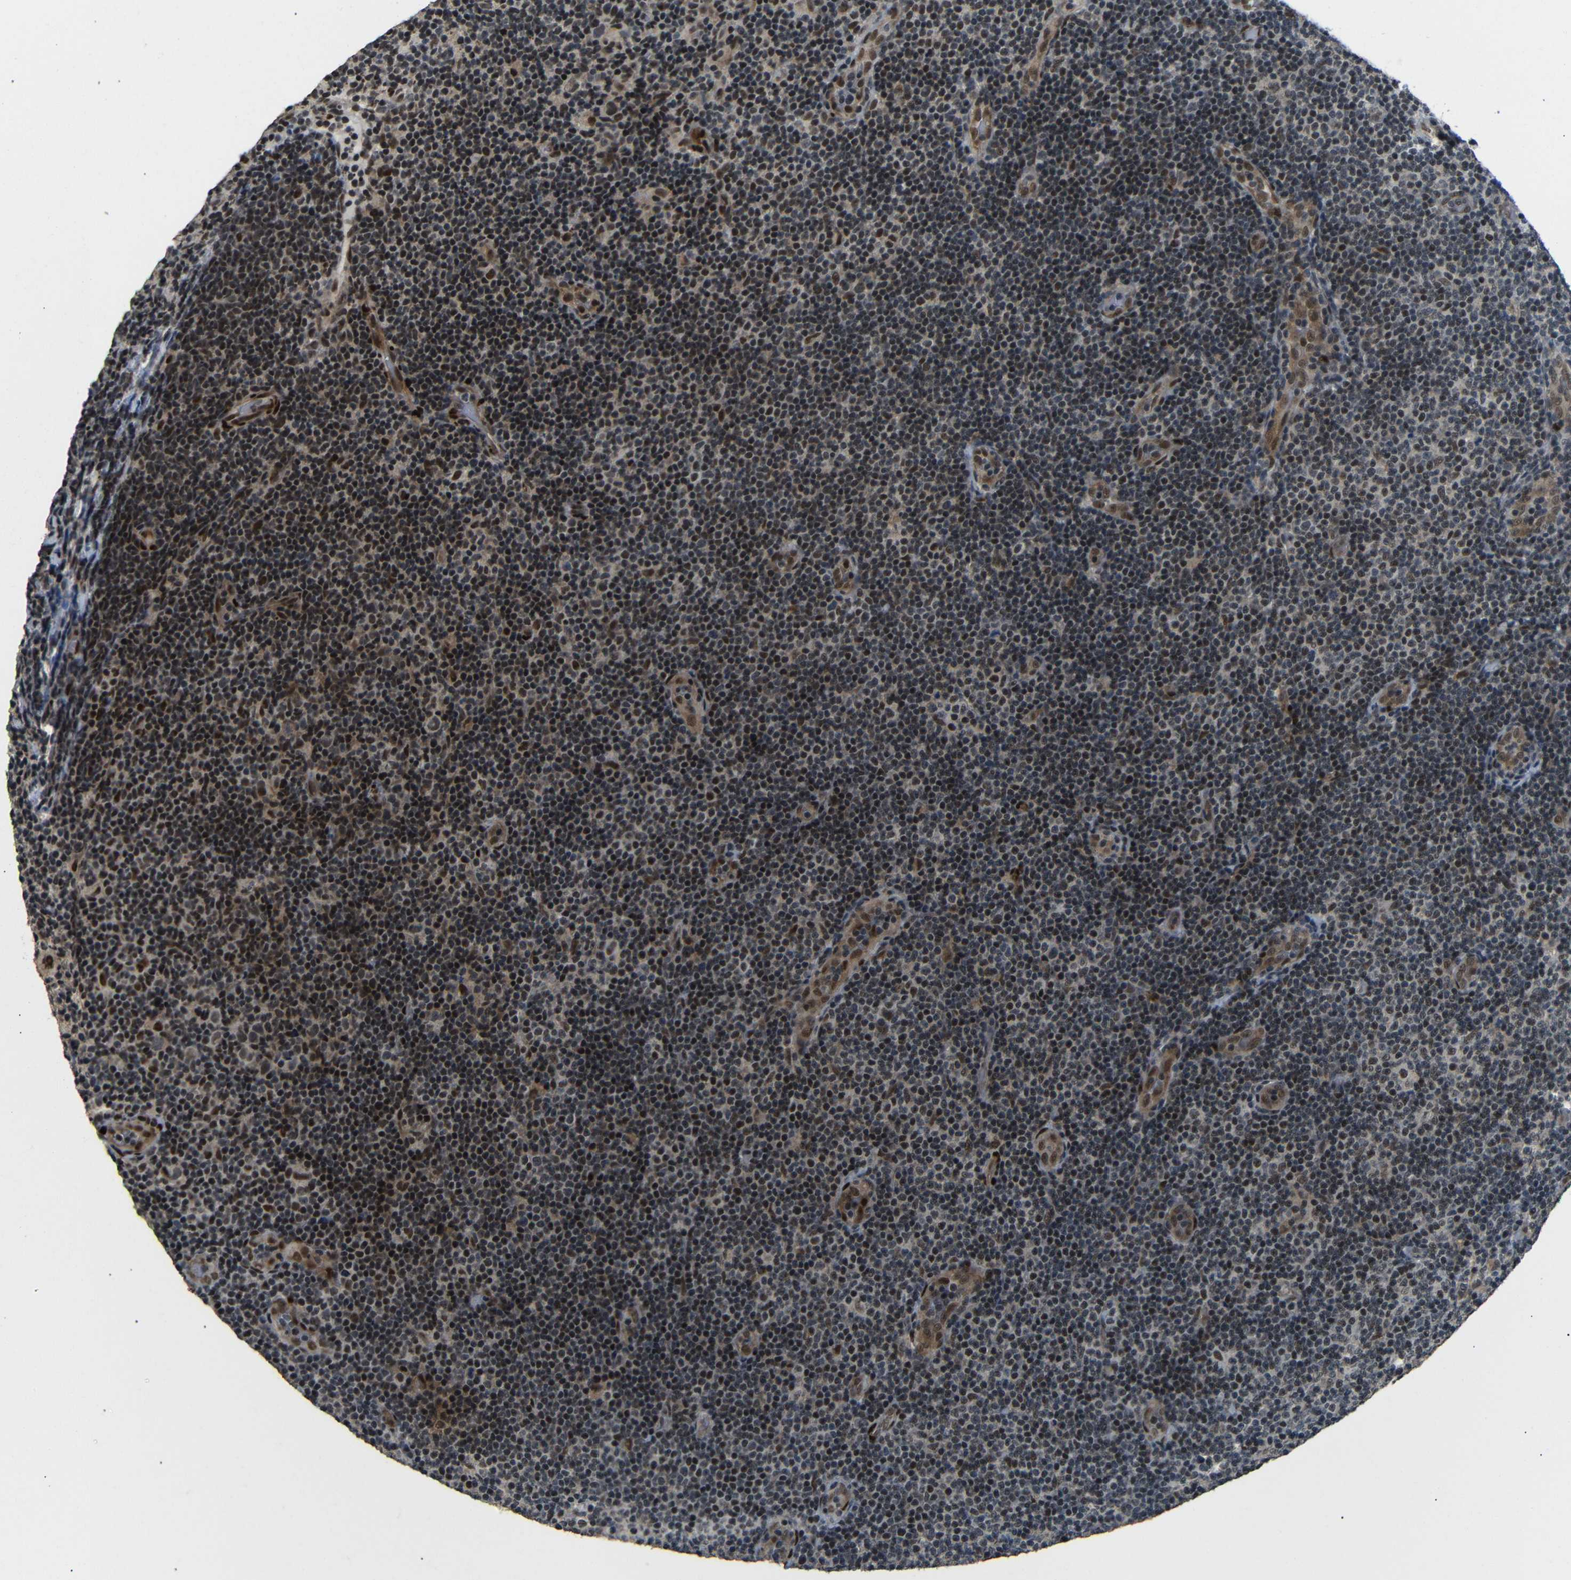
{"staining": {"intensity": "moderate", "quantity": ">75%", "location": "nuclear"}, "tissue": "lymphoma", "cell_type": "Tumor cells", "image_type": "cancer", "snomed": [{"axis": "morphology", "description": "Malignant lymphoma, non-Hodgkin's type, Low grade"}, {"axis": "topography", "description": "Lymph node"}], "caption": "Immunohistochemical staining of low-grade malignant lymphoma, non-Hodgkin's type demonstrates moderate nuclear protein staining in approximately >75% of tumor cells. (DAB IHC, brown staining for protein, blue staining for nuclei).", "gene": "TBX2", "patient": {"sex": "male", "age": 83}}